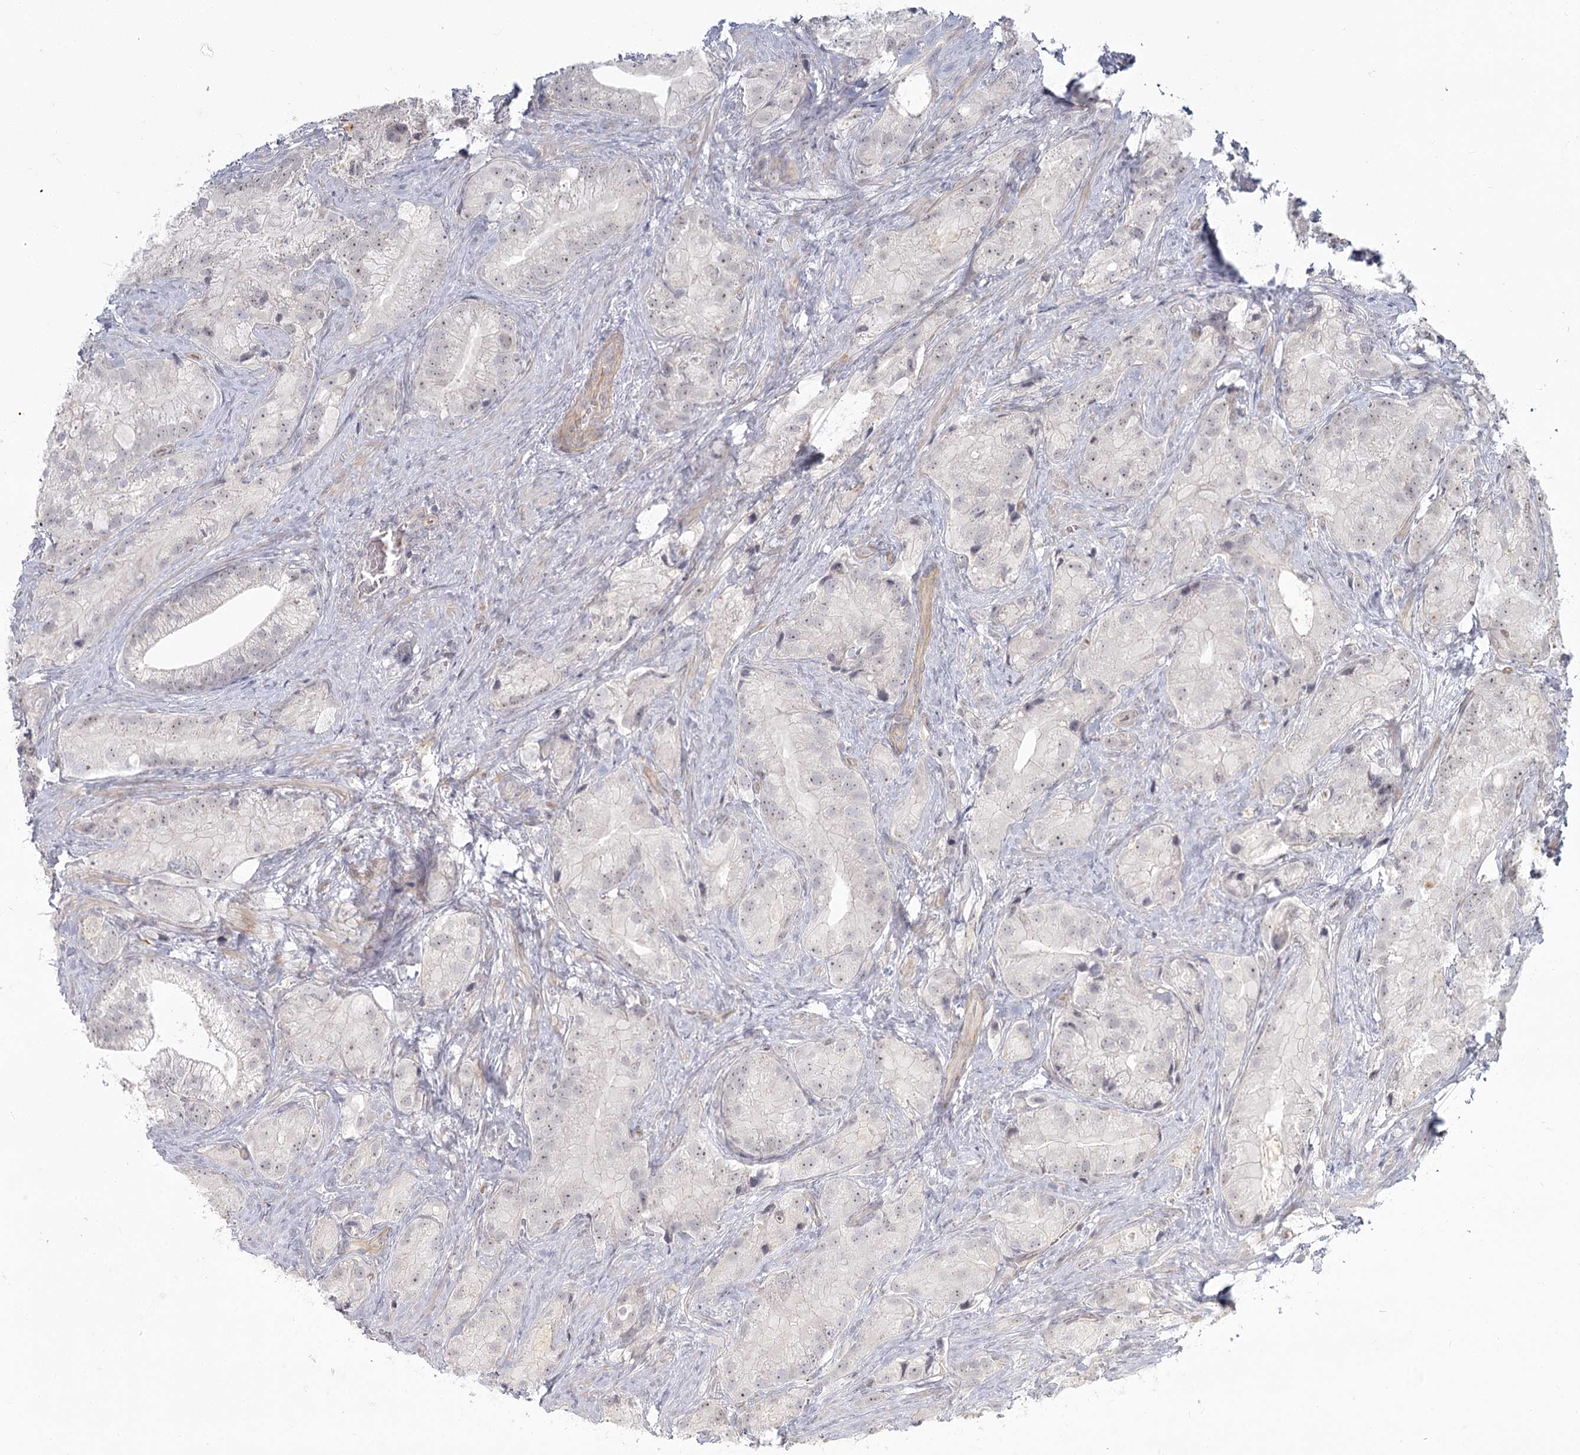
{"staining": {"intensity": "negative", "quantity": "none", "location": "none"}, "tissue": "prostate cancer", "cell_type": "Tumor cells", "image_type": "cancer", "snomed": [{"axis": "morphology", "description": "Adenocarcinoma, Low grade"}, {"axis": "topography", "description": "Prostate"}], "caption": "A high-resolution image shows immunohistochemistry (IHC) staining of prostate cancer, which reveals no significant expression in tumor cells.", "gene": "EXOSC7", "patient": {"sex": "male", "age": 71}}